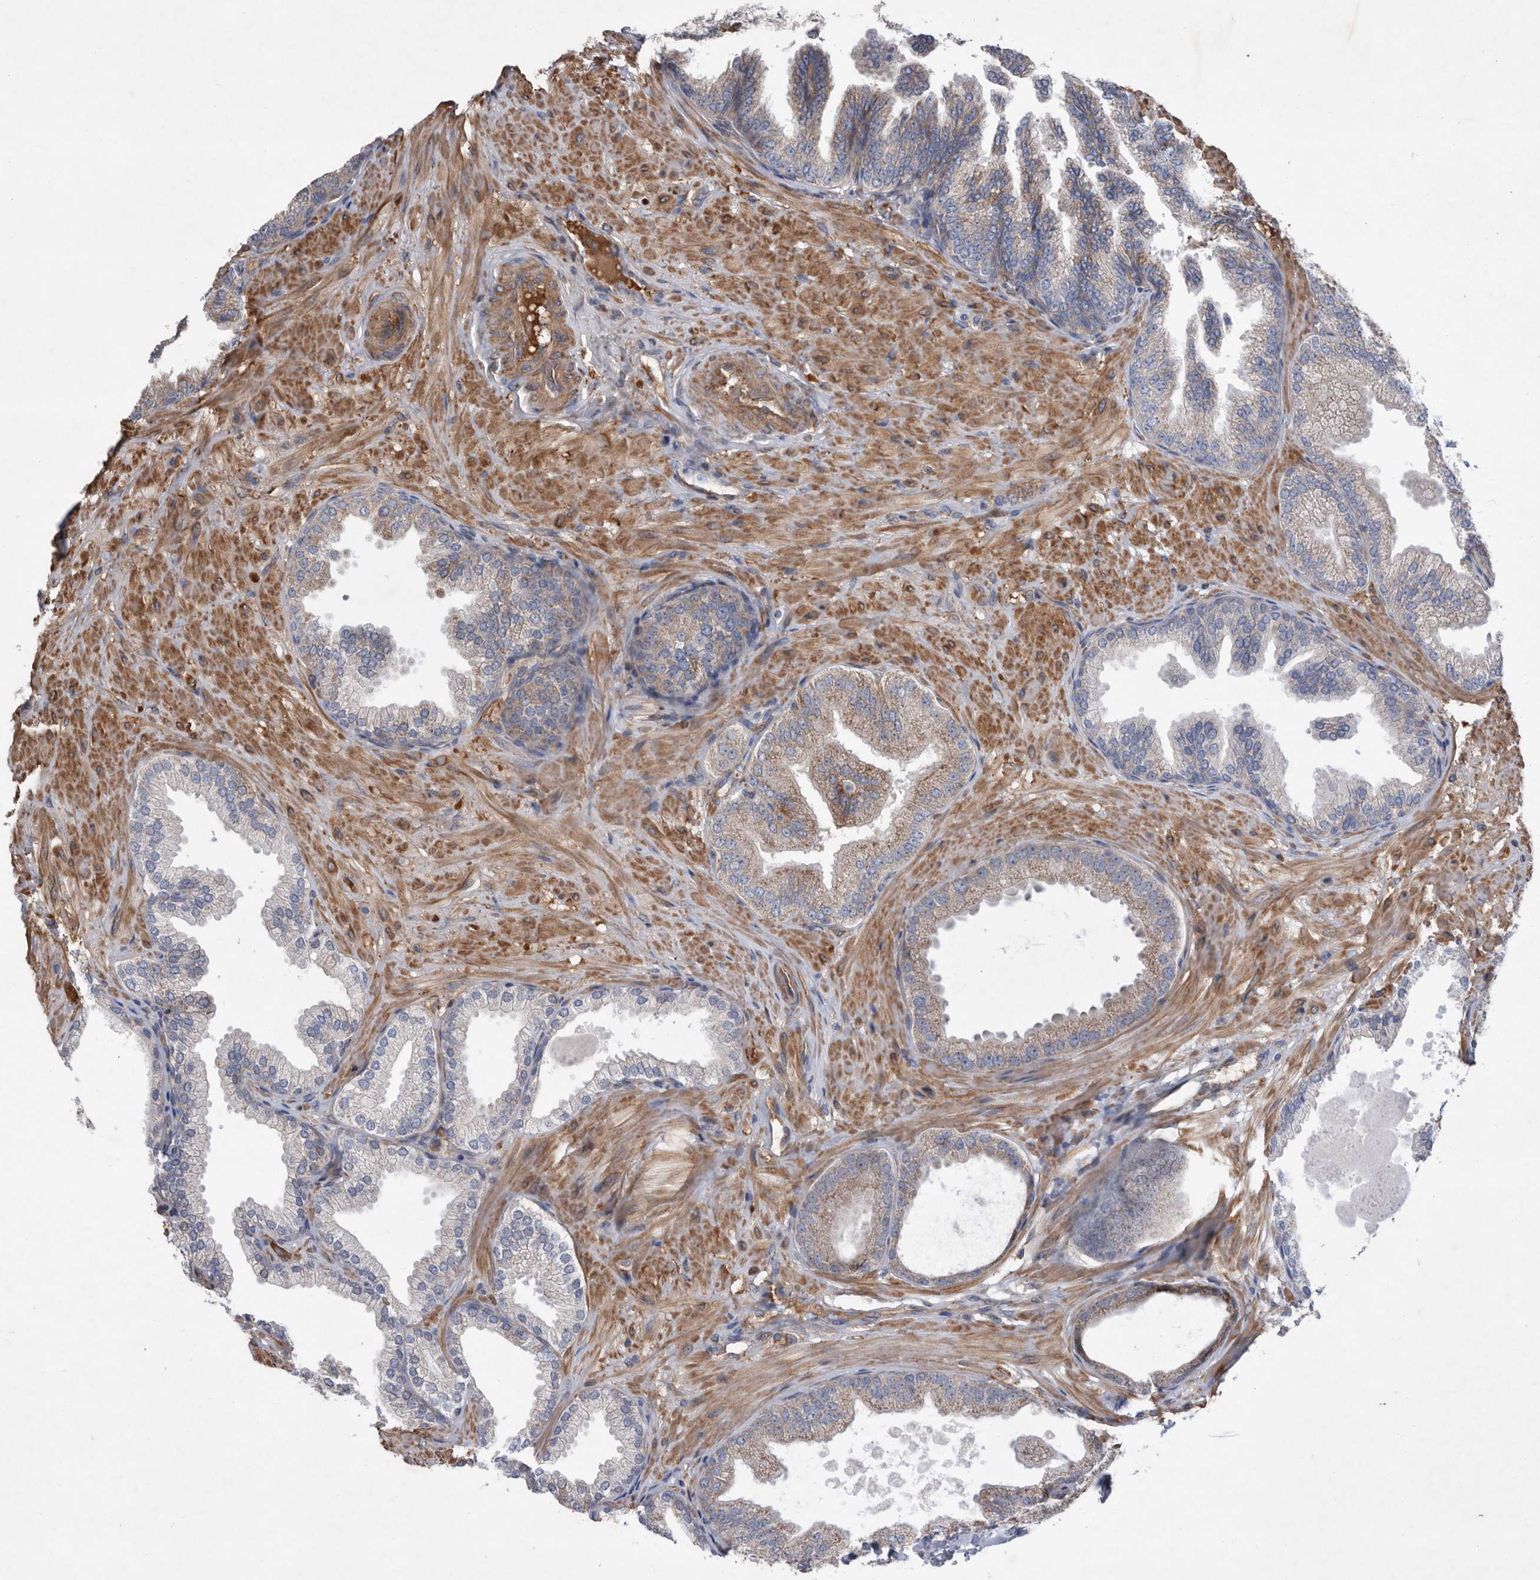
{"staining": {"intensity": "weak", "quantity": "25%-75%", "location": "cytoplasmic/membranous"}, "tissue": "prostate cancer", "cell_type": "Tumor cells", "image_type": "cancer", "snomed": [{"axis": "morphology", "description": "Adenocarcinoma, Low grade"}, {"axis": "topography", "description": "Prostate"}], "caption": "Prostate cancer stained for a protein exhibits weak cytoplasmic/membranous positivity in tumor cells. The staining was performed using DAB (3,3'-diaminobenzidine) to visualize the protein expression in brown, while the nuclei were stained in blue with hematoxylin (Magnification: 20x).", "gene": "ATP13A3", "patient": {"sex": "male", "age": 63}}